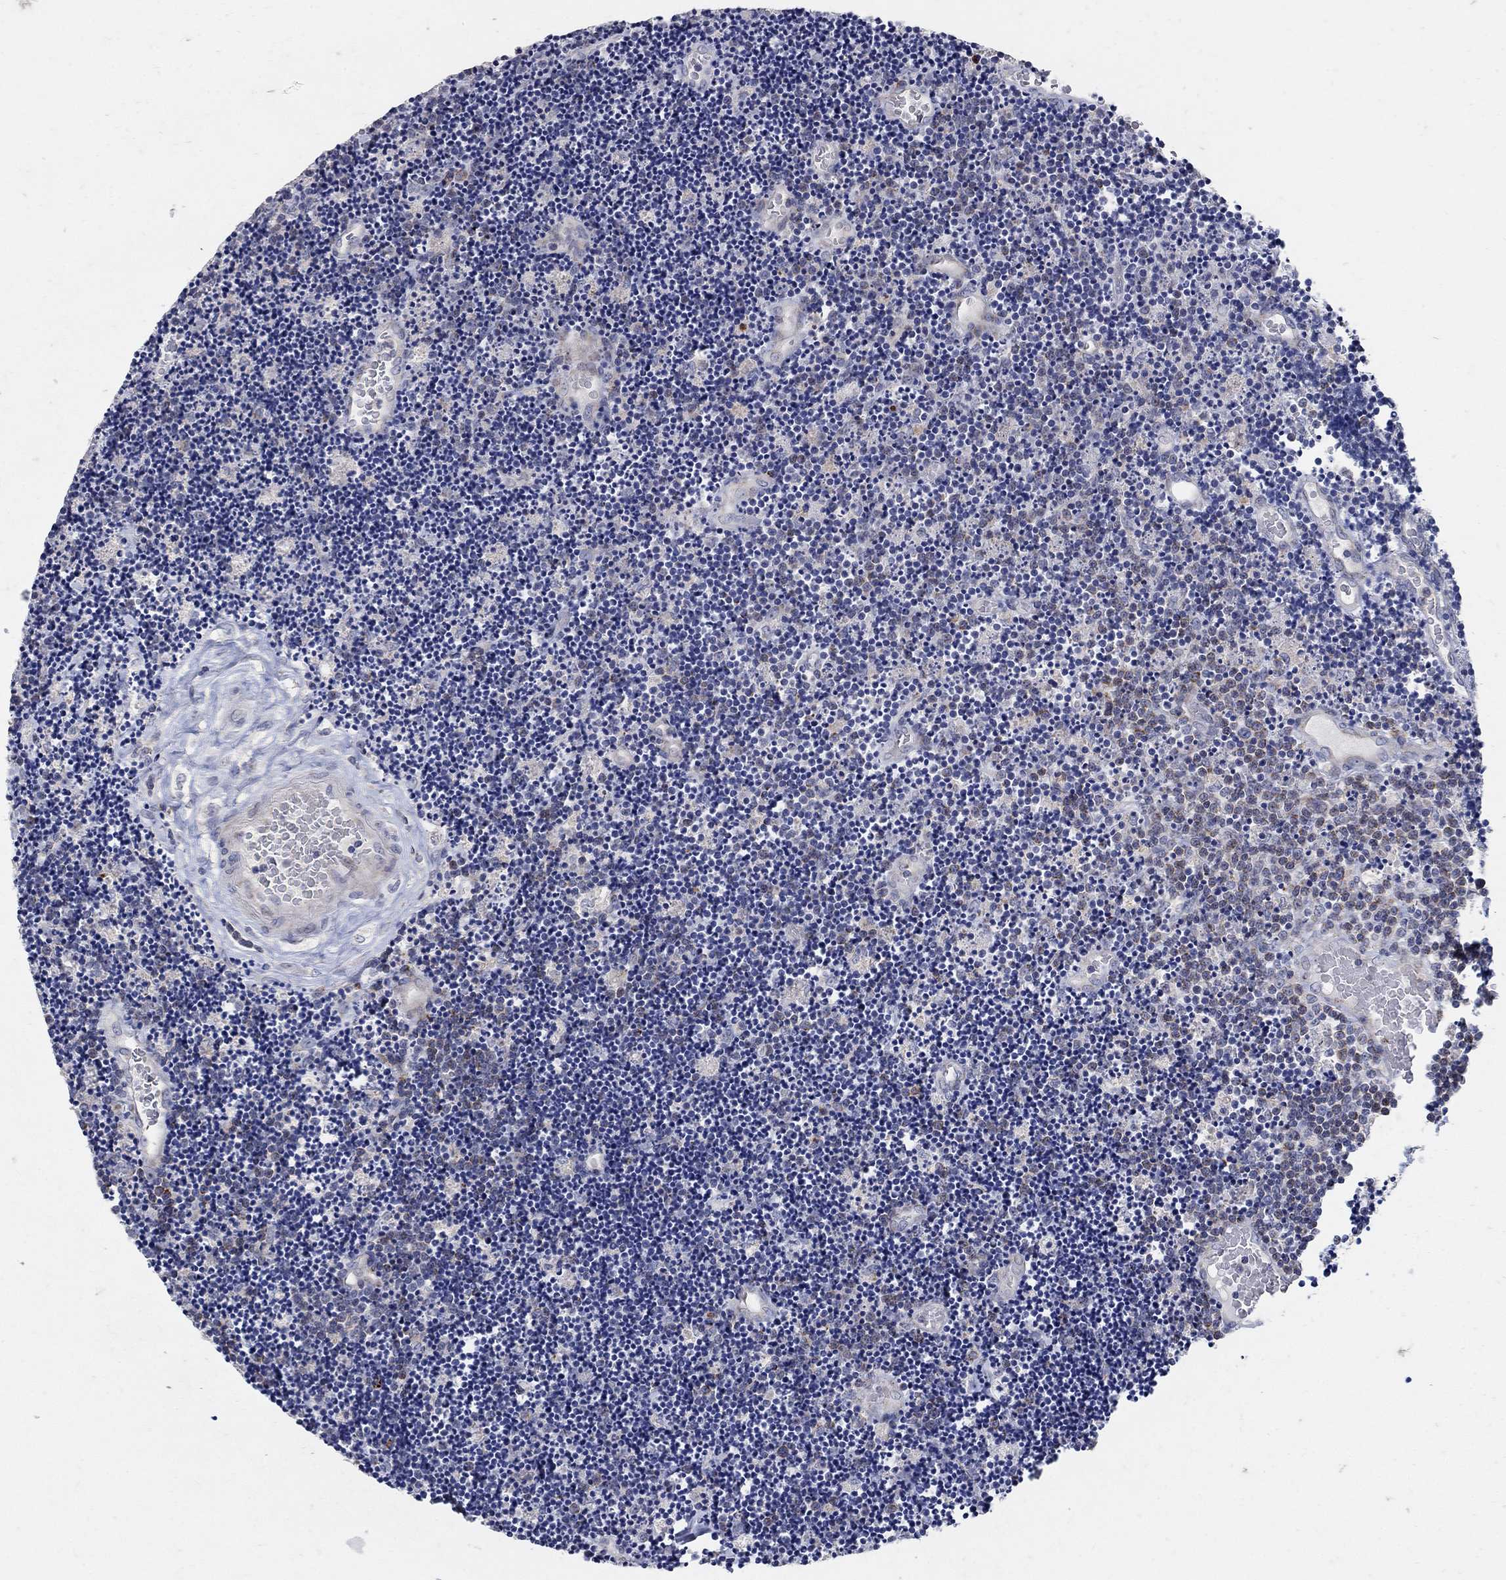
{"staining": {"intensity": "negative", "quantity": "none", "location": "none"}, "tissue": "lymphoma", "cell_type": "Tumor cells", "image_type": "cancer", "snomed": [{"axis": "morphology", "description": "Malignant lymphoma, non-Hodgkin's type, Low grade"}, {"axis": "topography", "description": "Brain"}], "caption": "This image is of lymphoma stained with immunohistochemistry to label a protein in brown with the nuclei are counter-stained blue. There is no expression in tumor cells.", "gene": "HMX2", "patient": {"sex": "female", "age": 66}}